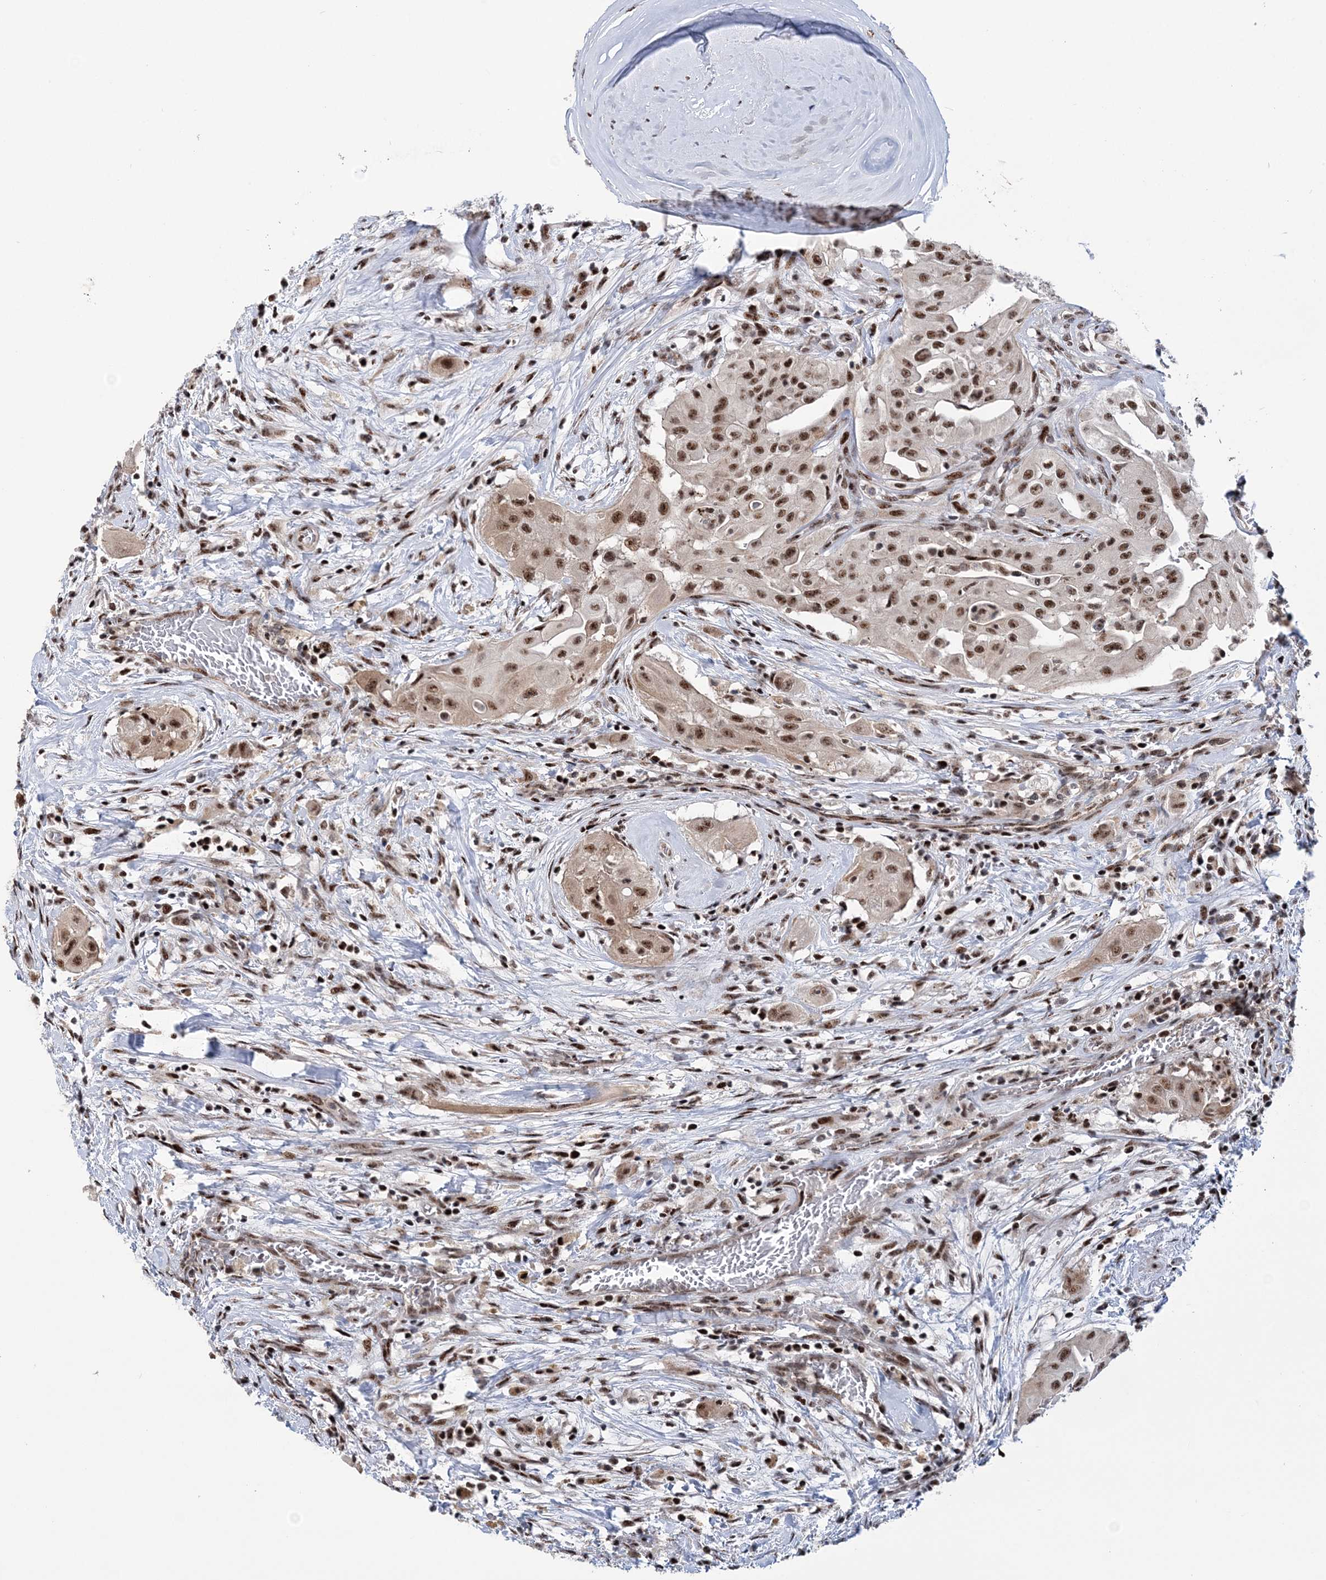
{"staining": {"intensity": "moderate", "quantity": ">75%", "location": "nuclear"}, "tissue": "thyroid cancer", "cell_type": "Tumor cells", "image_type": "cancer", "snomed": [{"axis": "morphology", "description": "Papillary adenocarcinoma, NOS"}, {"axis": "topography", "description": "Thyroid gland"}], "caption": "Brown immunohistochemical staining in thyroid cancer (papillary adenocarcinoma) shows moderate nuclear positivity in approximately >75% of tumor cells.", "gene": "TATDN2", "patient": {"sex": "female", "age": 59}}